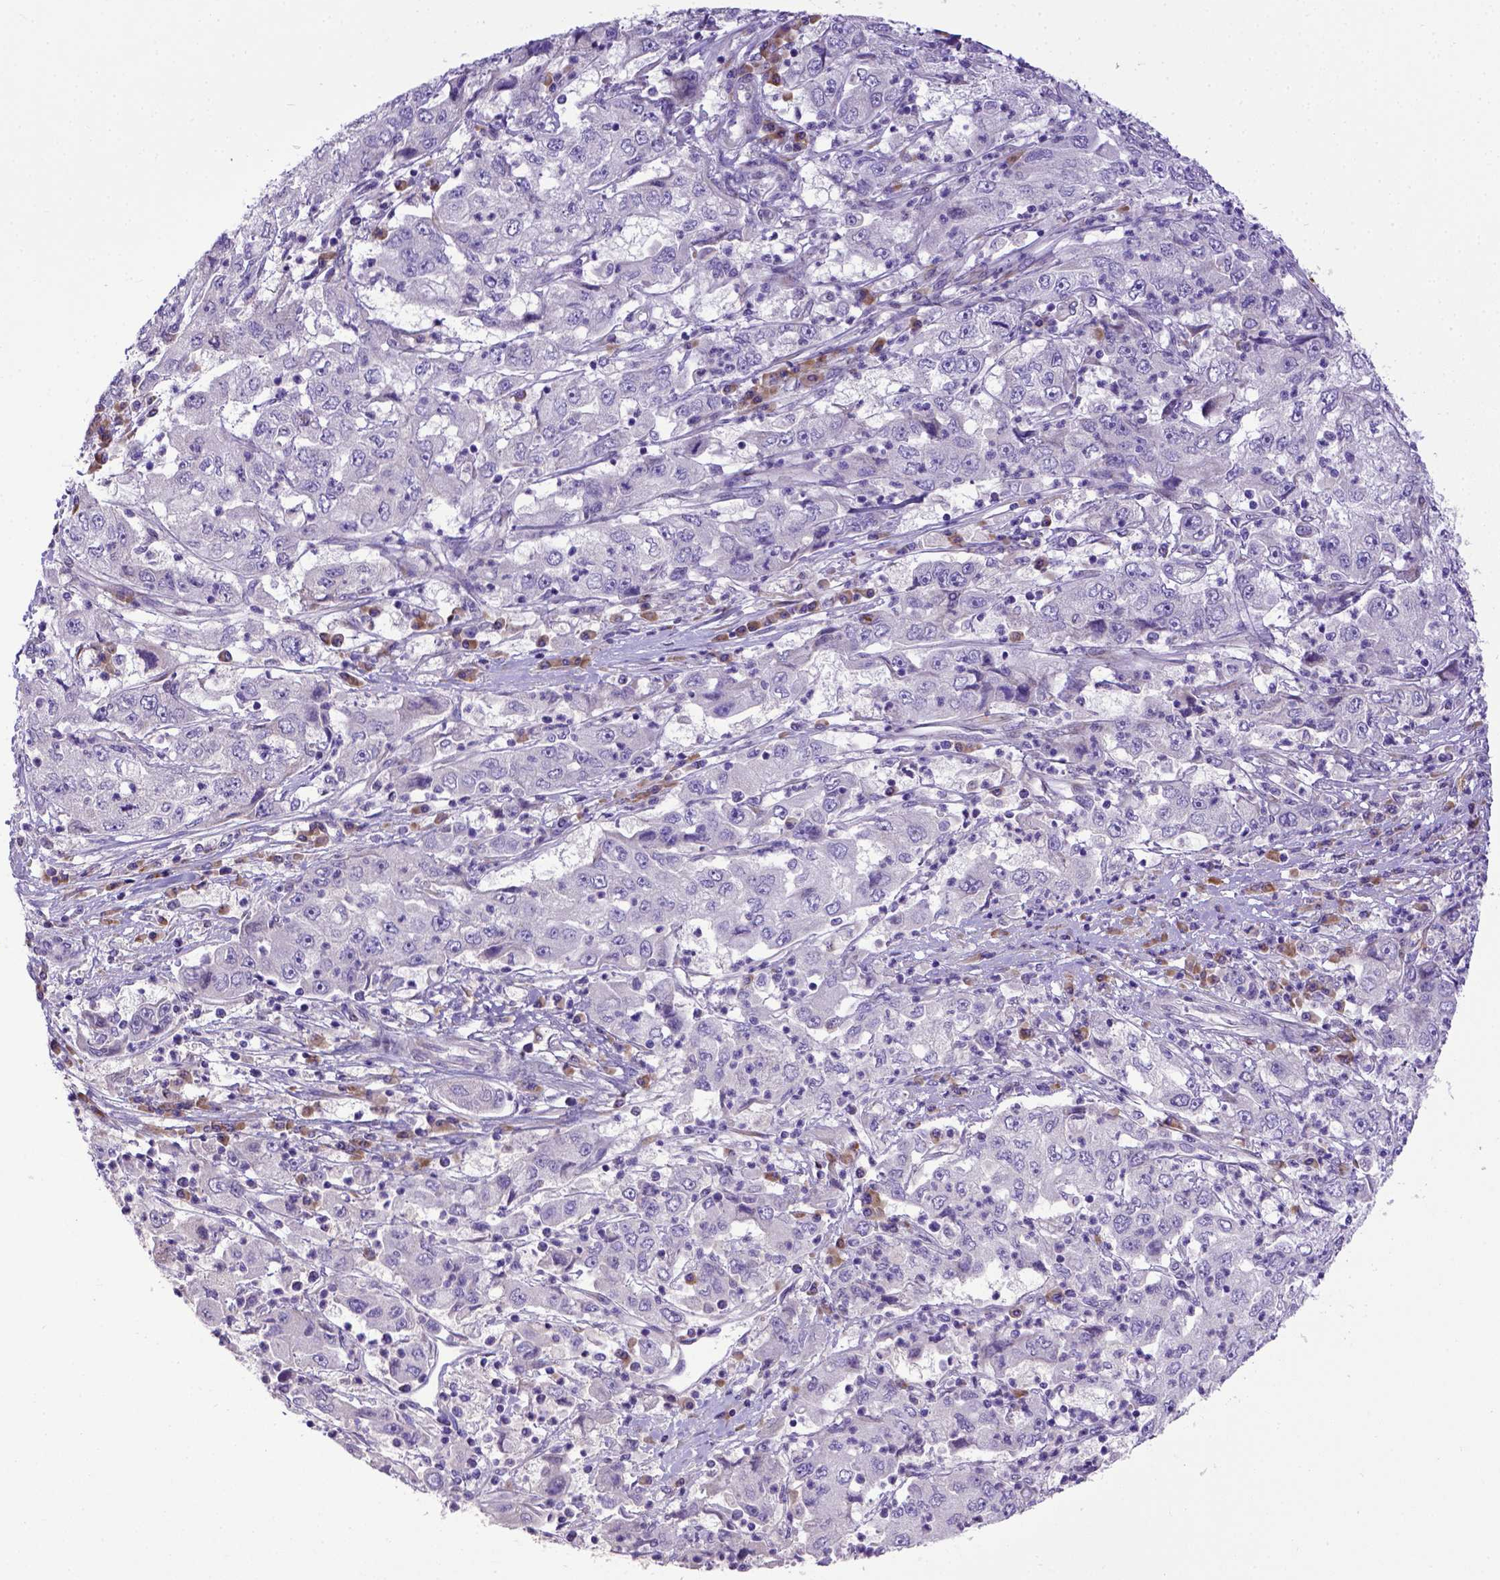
{"staining": {"intensity": "negative", "quantity": "none", "location": "none"}, "tissue": "cervical cancer", "cell_type": "Tumor cells", "image_type": "cancer", "snomed": [{"axis": "morphology", "description": "Squamous cell carcinoma, NOS"}, {"axis": "topography", "description": "Cervix"}], "caption": "Histopathology image shows no protein staining in tumor cells of cervical cancer (squamous cell carcinoma) tissue.", "gene": "CFAP300", "patient": {"sex": "female", "age": 36}}